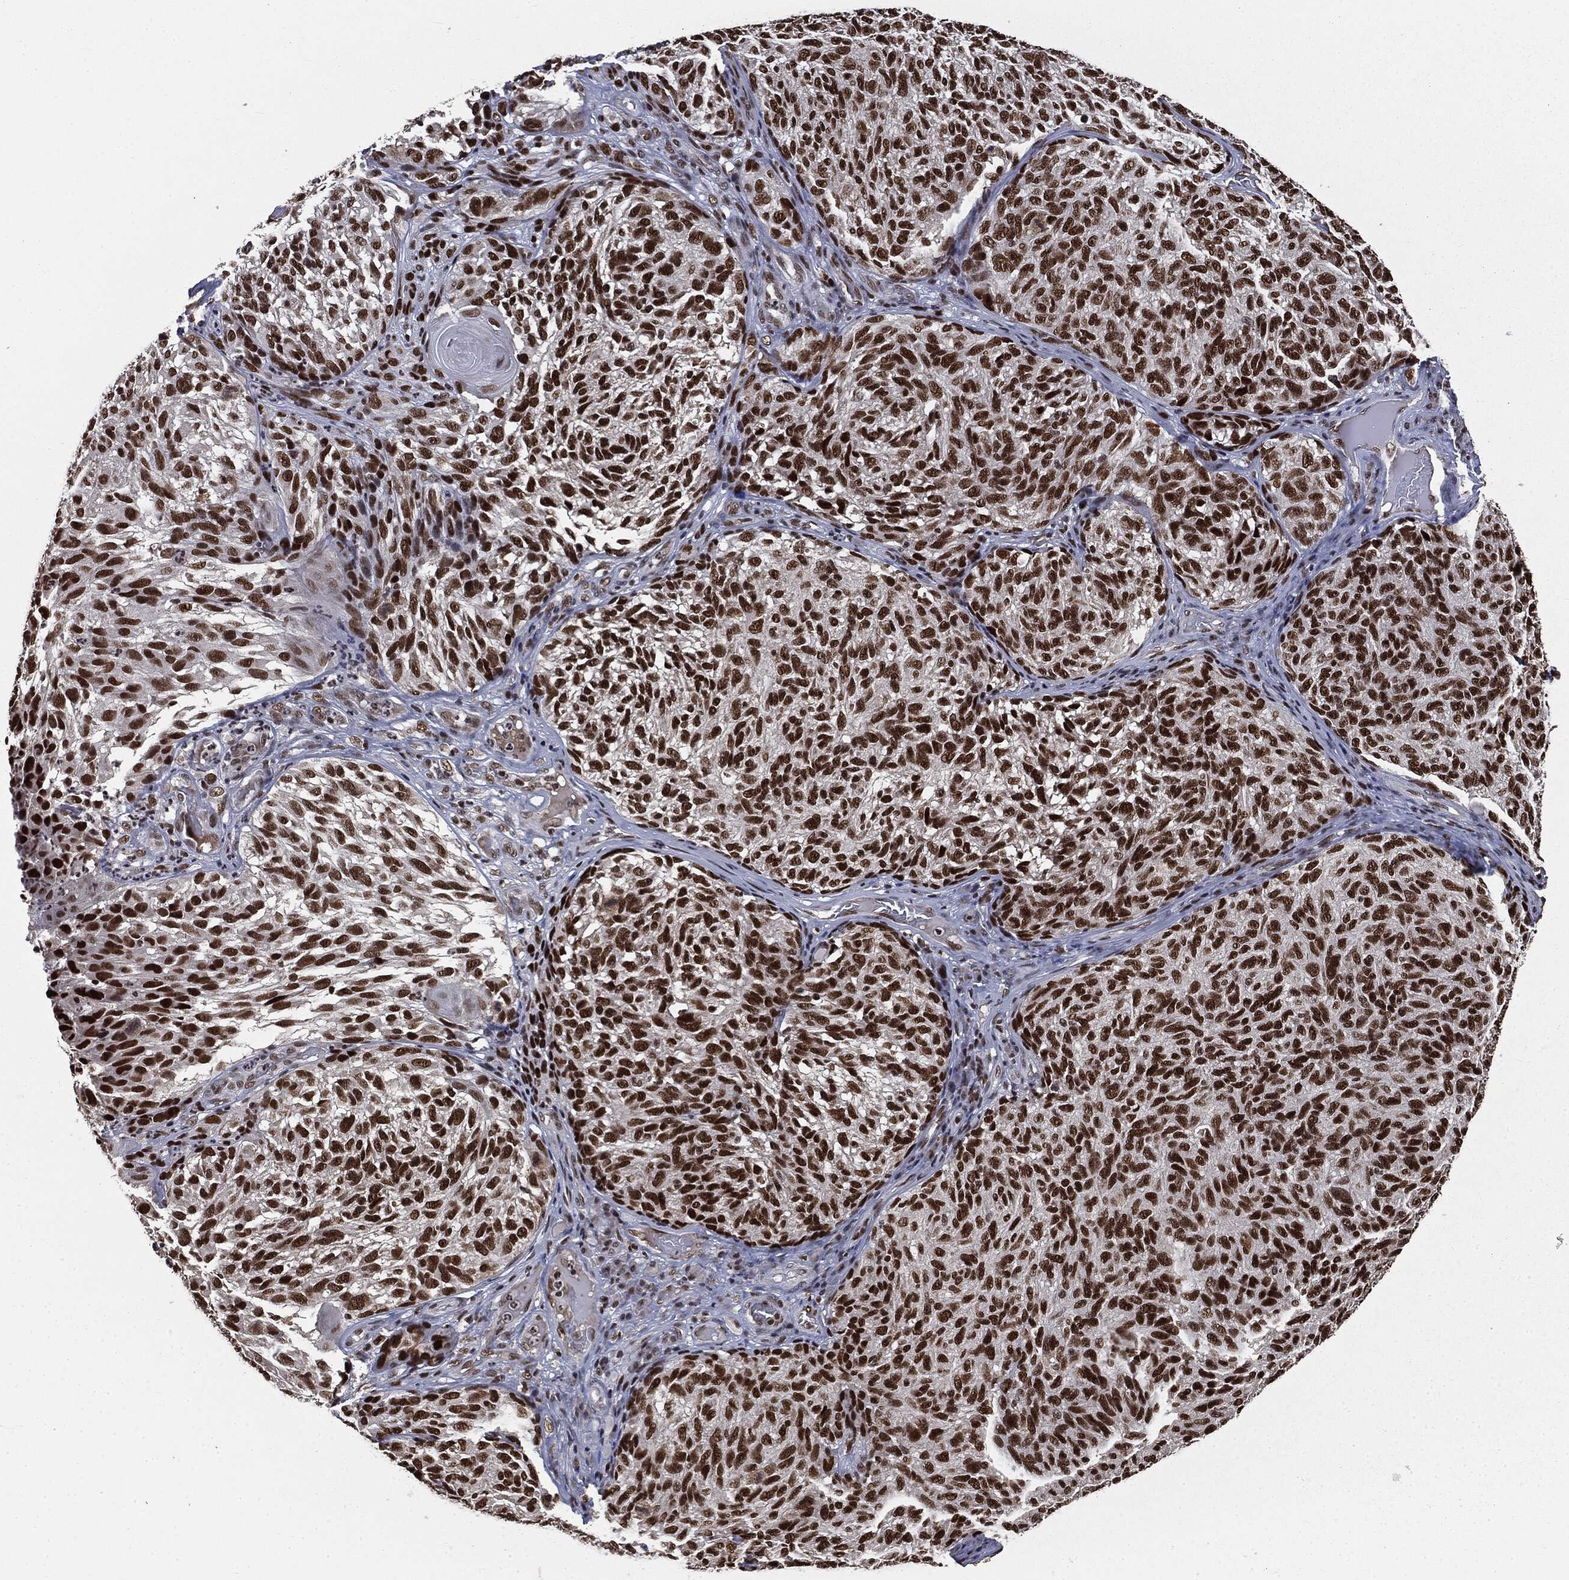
{"staining": {"intensity": "strong", "quantity": ">75%", "location": "nuclear"}, "tissue": "melanoma", "cell_type": "Tumor cells", "image_type": "cancer", "snomed": [{"axis": "morphology", "description": "Malignant melanoma, NOS"}, {"axis": "topography", "description": "Skin"}], "caption": "Protein expression analysis of melanoma demonstrates strong nuclear staining in approximately >75% of tumor cells.", "gene": "DPH2", "patient": {"sex": "female", "age": 73}}